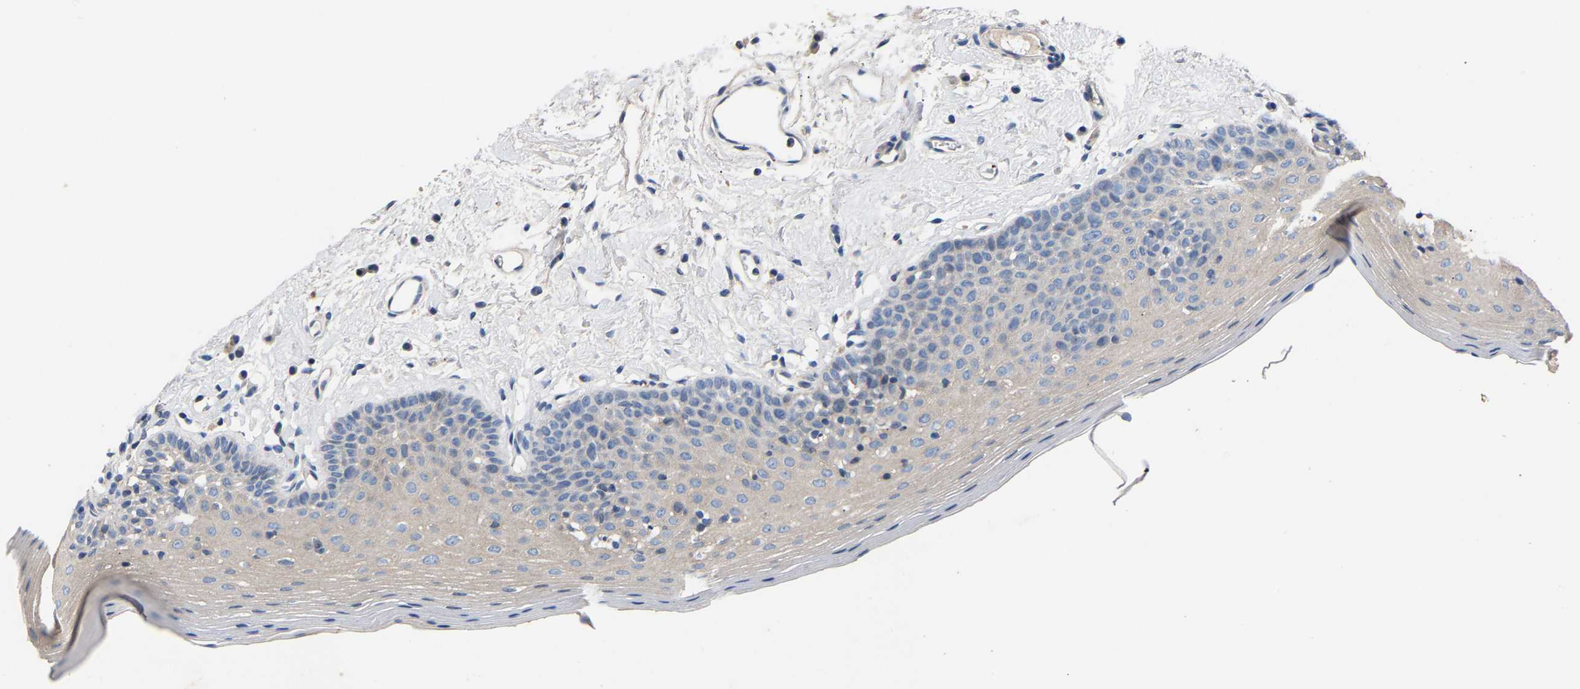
{"staining": {"intensity": "weak", "quantity": "<25%", "location": "cytoplasmic/membranous"}, "tissue": "oral mucosa", "cell_type": "Squamous epithelial cells", "image_type": "normal", "snomed": [{"axis": "morphology", "description": "Normal tissue, NOS"}, {"axis": "topography", "description": "Oral tissue"}], "caption": "This photomicrograph is of unremarkable oral mucosa stained with immunohistochemistry to label a protein in brown with the nuclei are counter-stained blue. There is no positivity in squamous epithelial cells.", "gene": "CCDC171", "patient": {"sex": "male", "age": 66}}